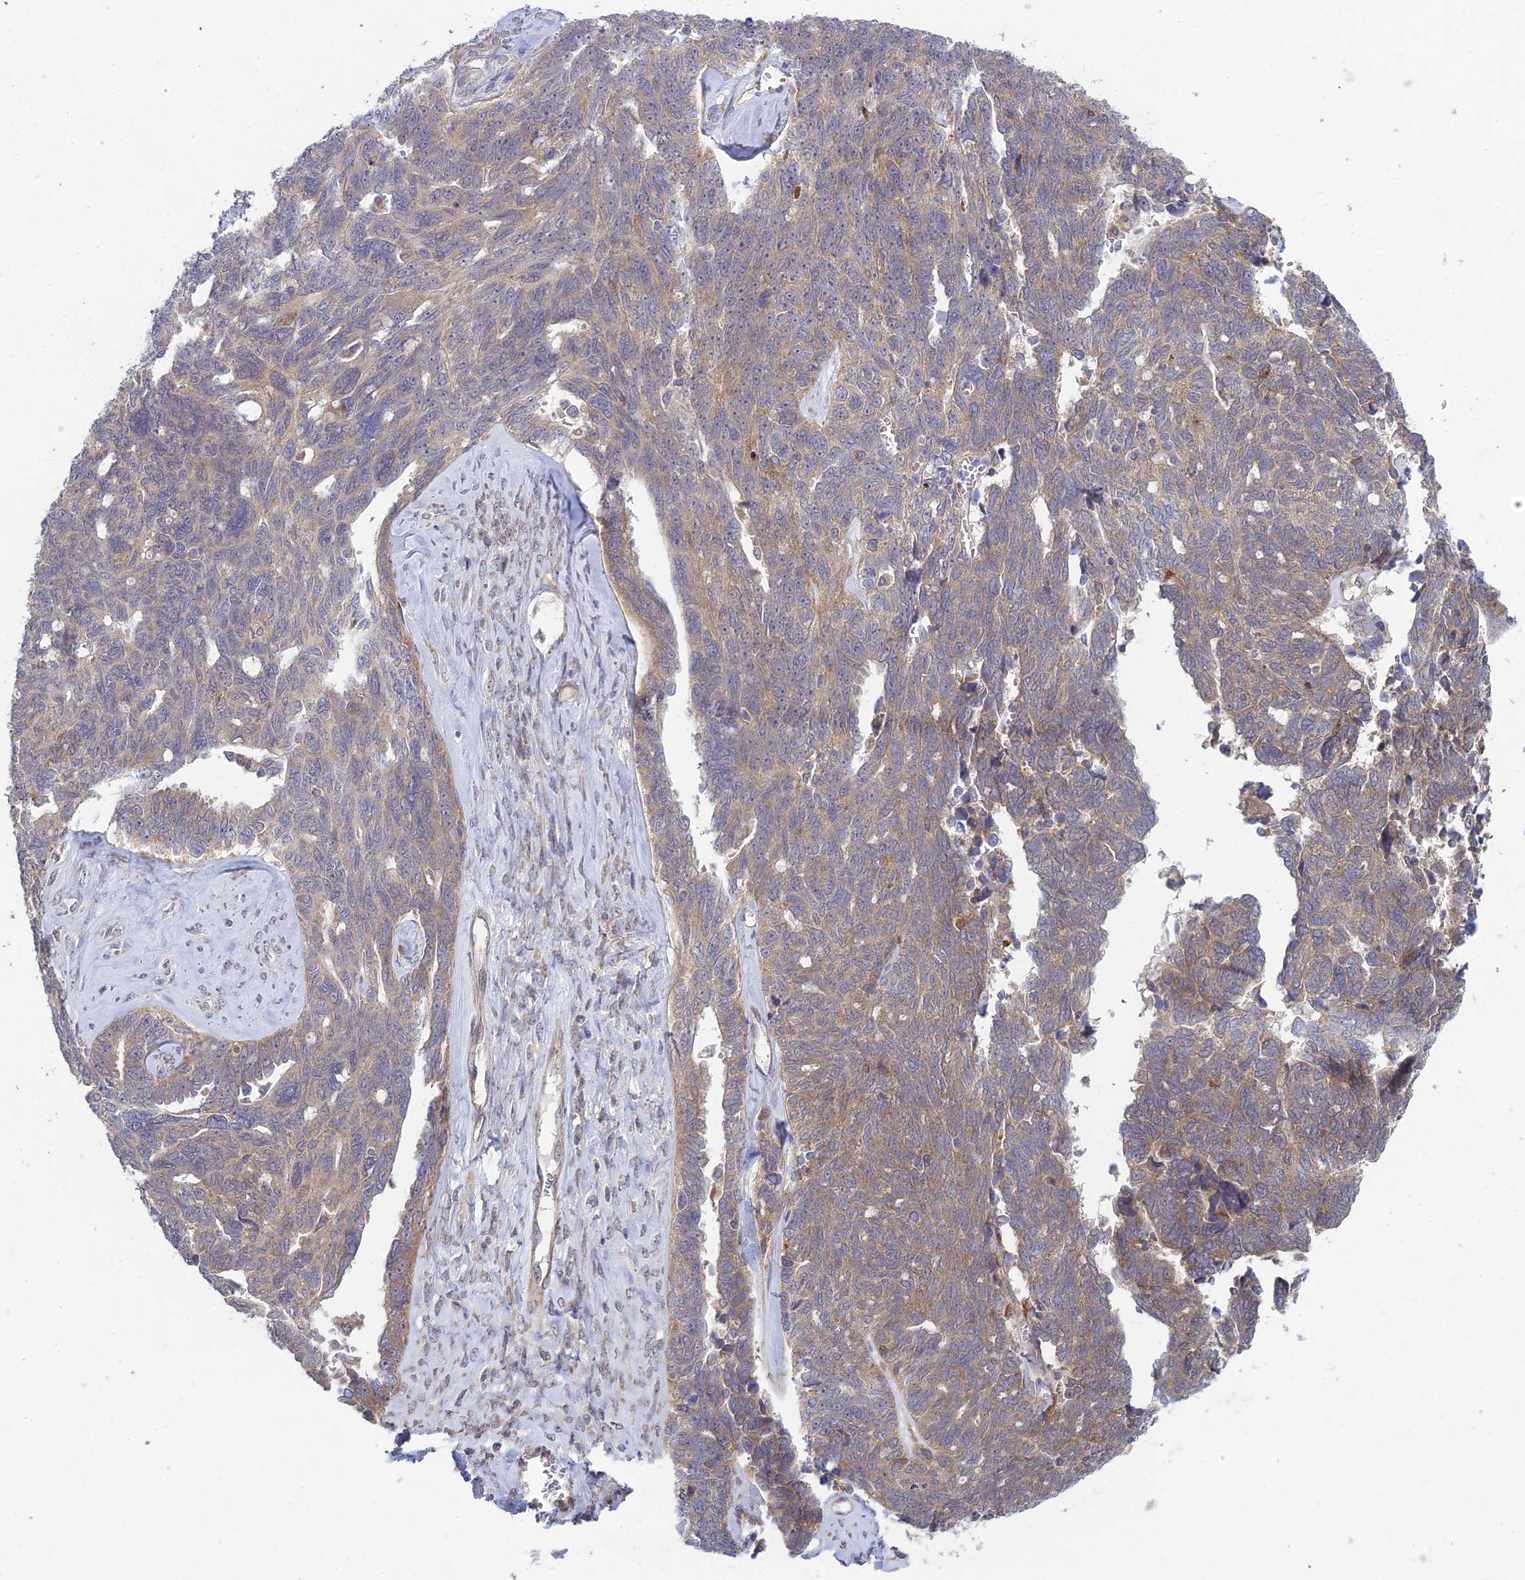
{"staining": {"intensity": "weak", "quantity": ">75%", "location": "cytoplasmic/membranous"}, "tissue": "ovarian cancer", "cell_type": "Tumor cells", "image_type": "cancer", "snomed": [{"axis": "morphology", "description": "Cystadenocarcinoma, serous, NOS"}, {"axis": "topography", "description": "Ovary"}], "caption": "Ovarian cancer stained with a protein marker reveals weak staining in tumor cells.", "gene": "INCA1", "patient": {"sex": "female", "age": 79}}